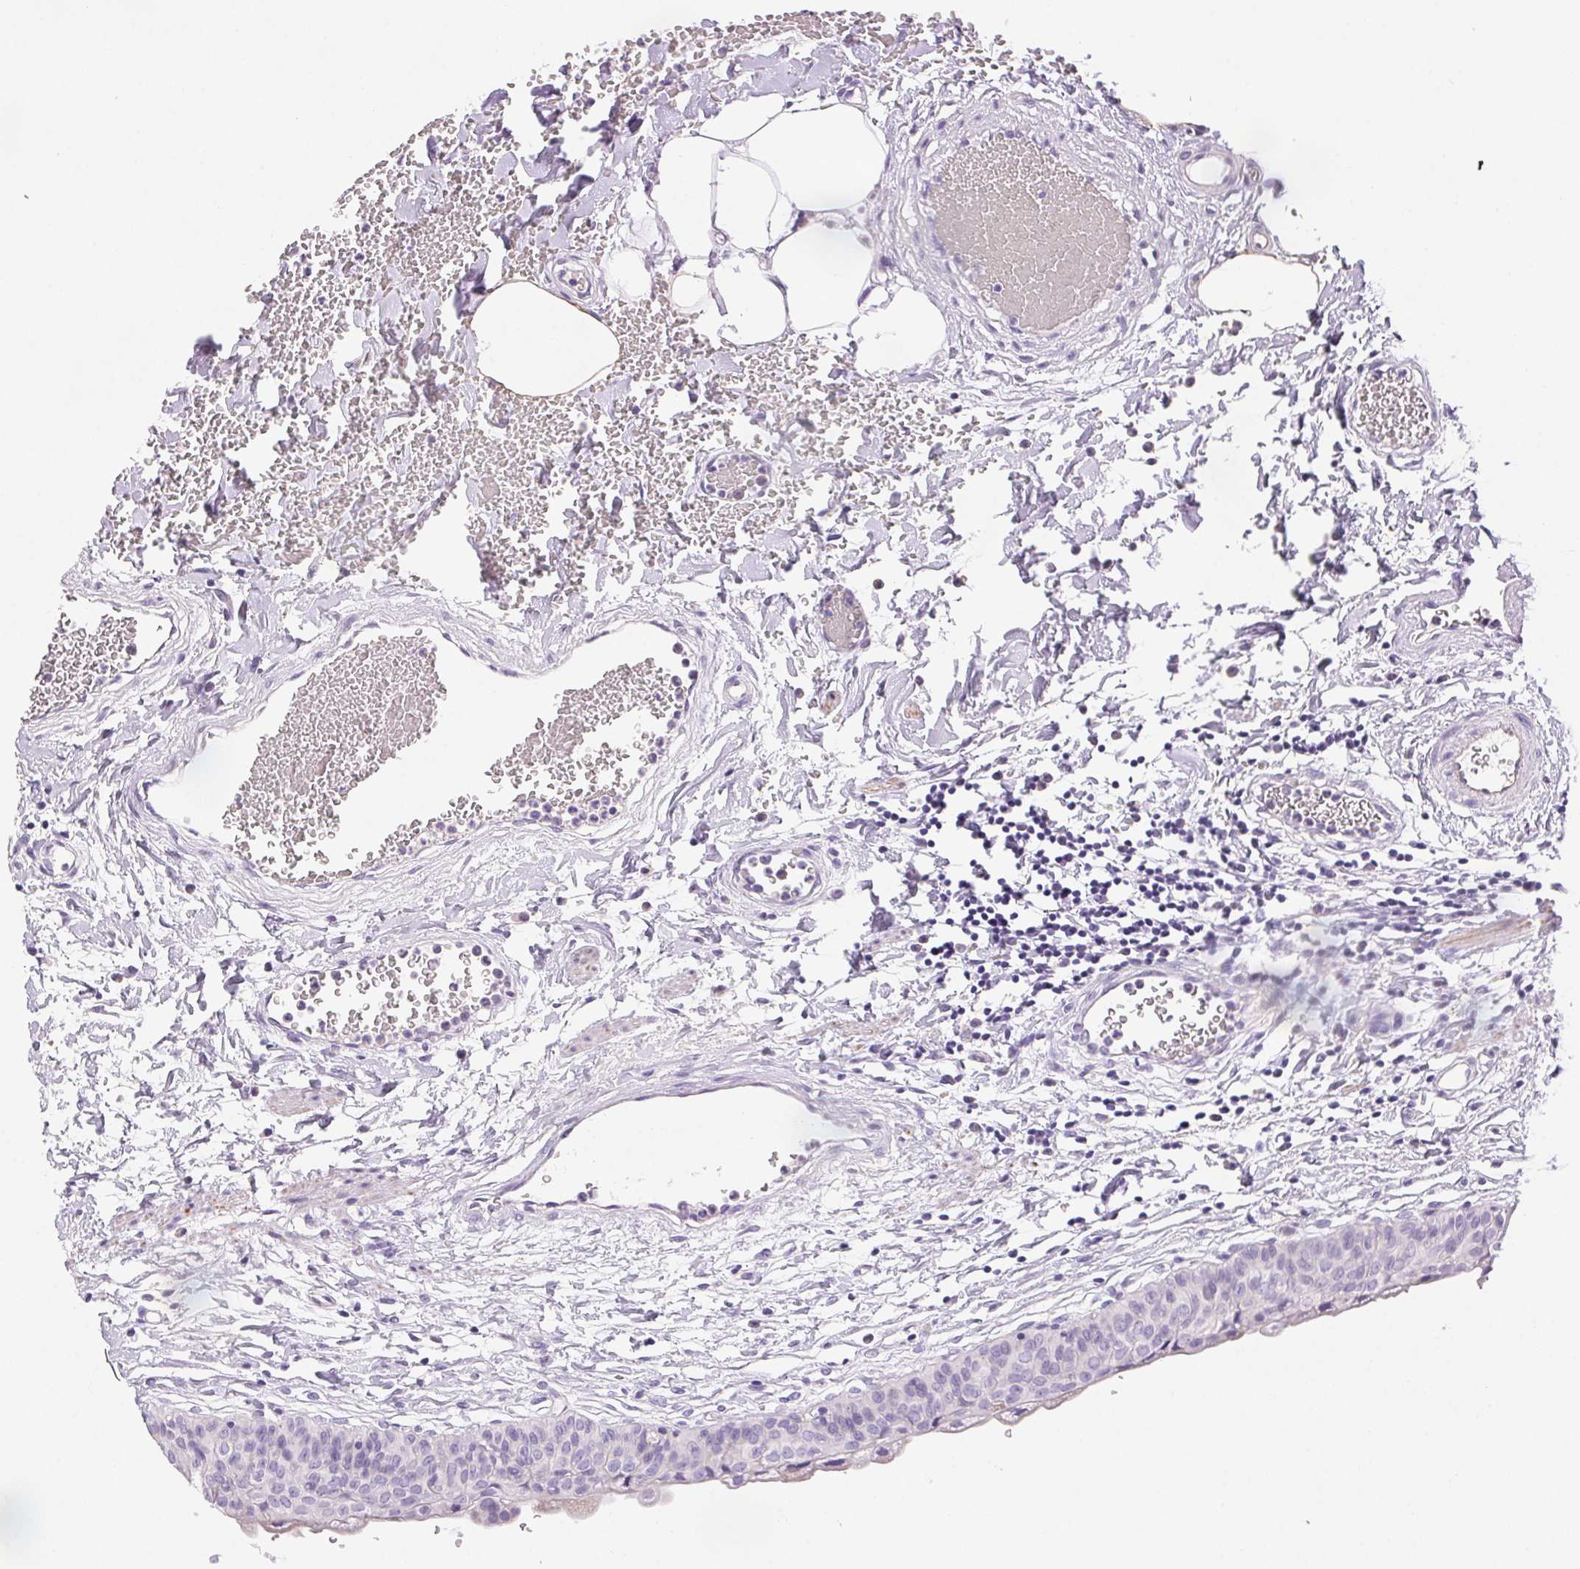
{"staining": {"intensity": "negative", "quantity": "none", "location": "none"}, "tissue": "urinary bladder", "cell_type": "Urothelial cells", "image_type": "normal", "snomed": [{"axis": "morphology", "description": "Normal tissue, NOS"}, {"axis": "topography", "description": "Urinary bladder"}], "caption": "Immunohistochemical staining of benign urinary bladder displays no significant staining in urothelial cells. (DAB immunohistochemistry visualized using brightfield microscopy, high magnification).", "gene": "ARHGAP11B", "patient": {"sex": "male", "age": 55}}